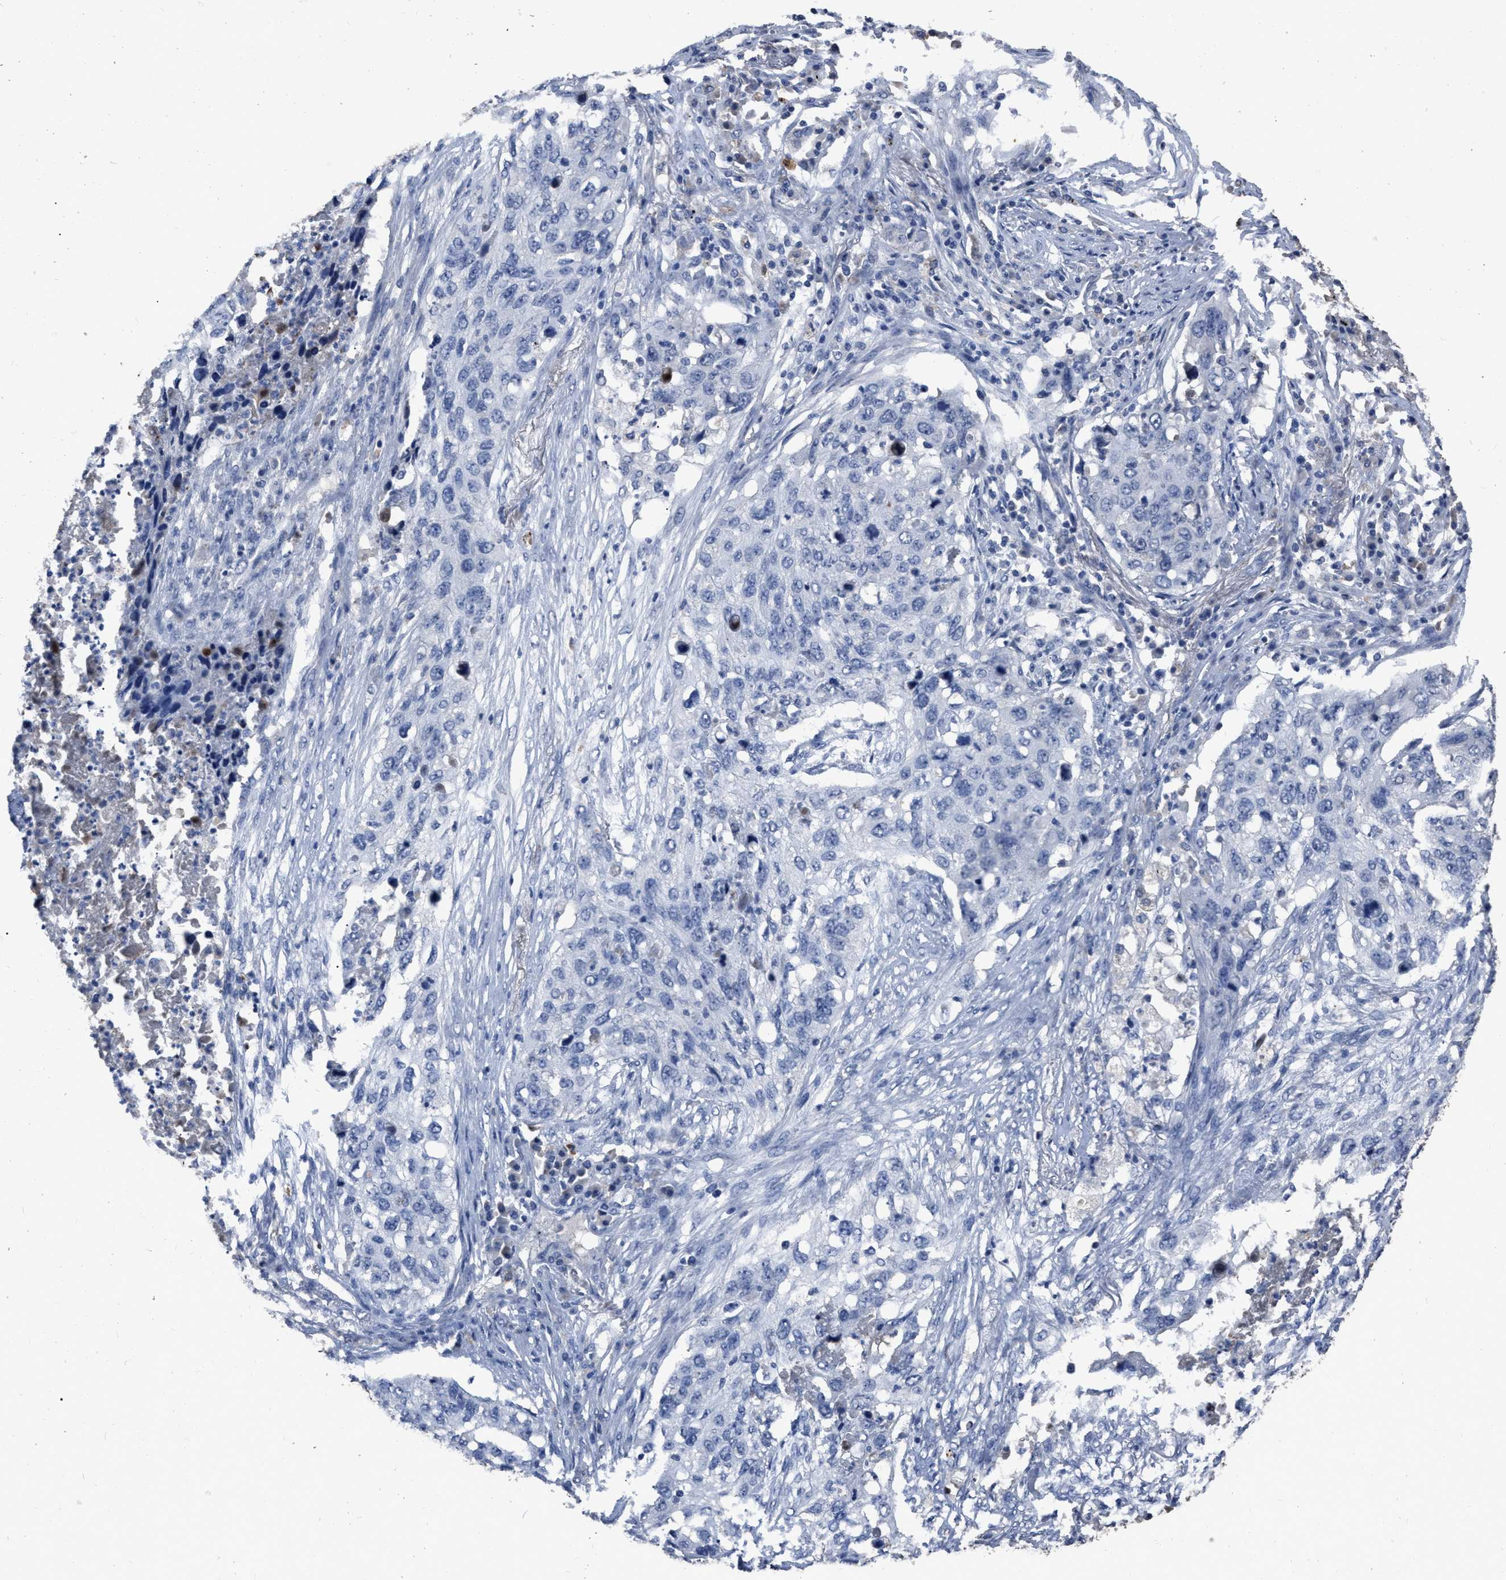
{"staining": {"intensity": "negative", "quantity": "none", "location": "none"}, "tissue": "lung cancer", "cell_type": "Tumor cells", "image_type": "cancer", "snomed": [{"axis": "morphology", "description": "Squamous cell carcinoma, NOS"}, {"axis": "topography", "description": "Lung"}], "caption": "DAB (3,3'-diaminobenzidine) immunohistochemical staining of lung squamous cell carcinoma reveals no significant positivity in tumor cells.", "gene": "HABP2", "patient": {"sex": "female", "age": 63}}